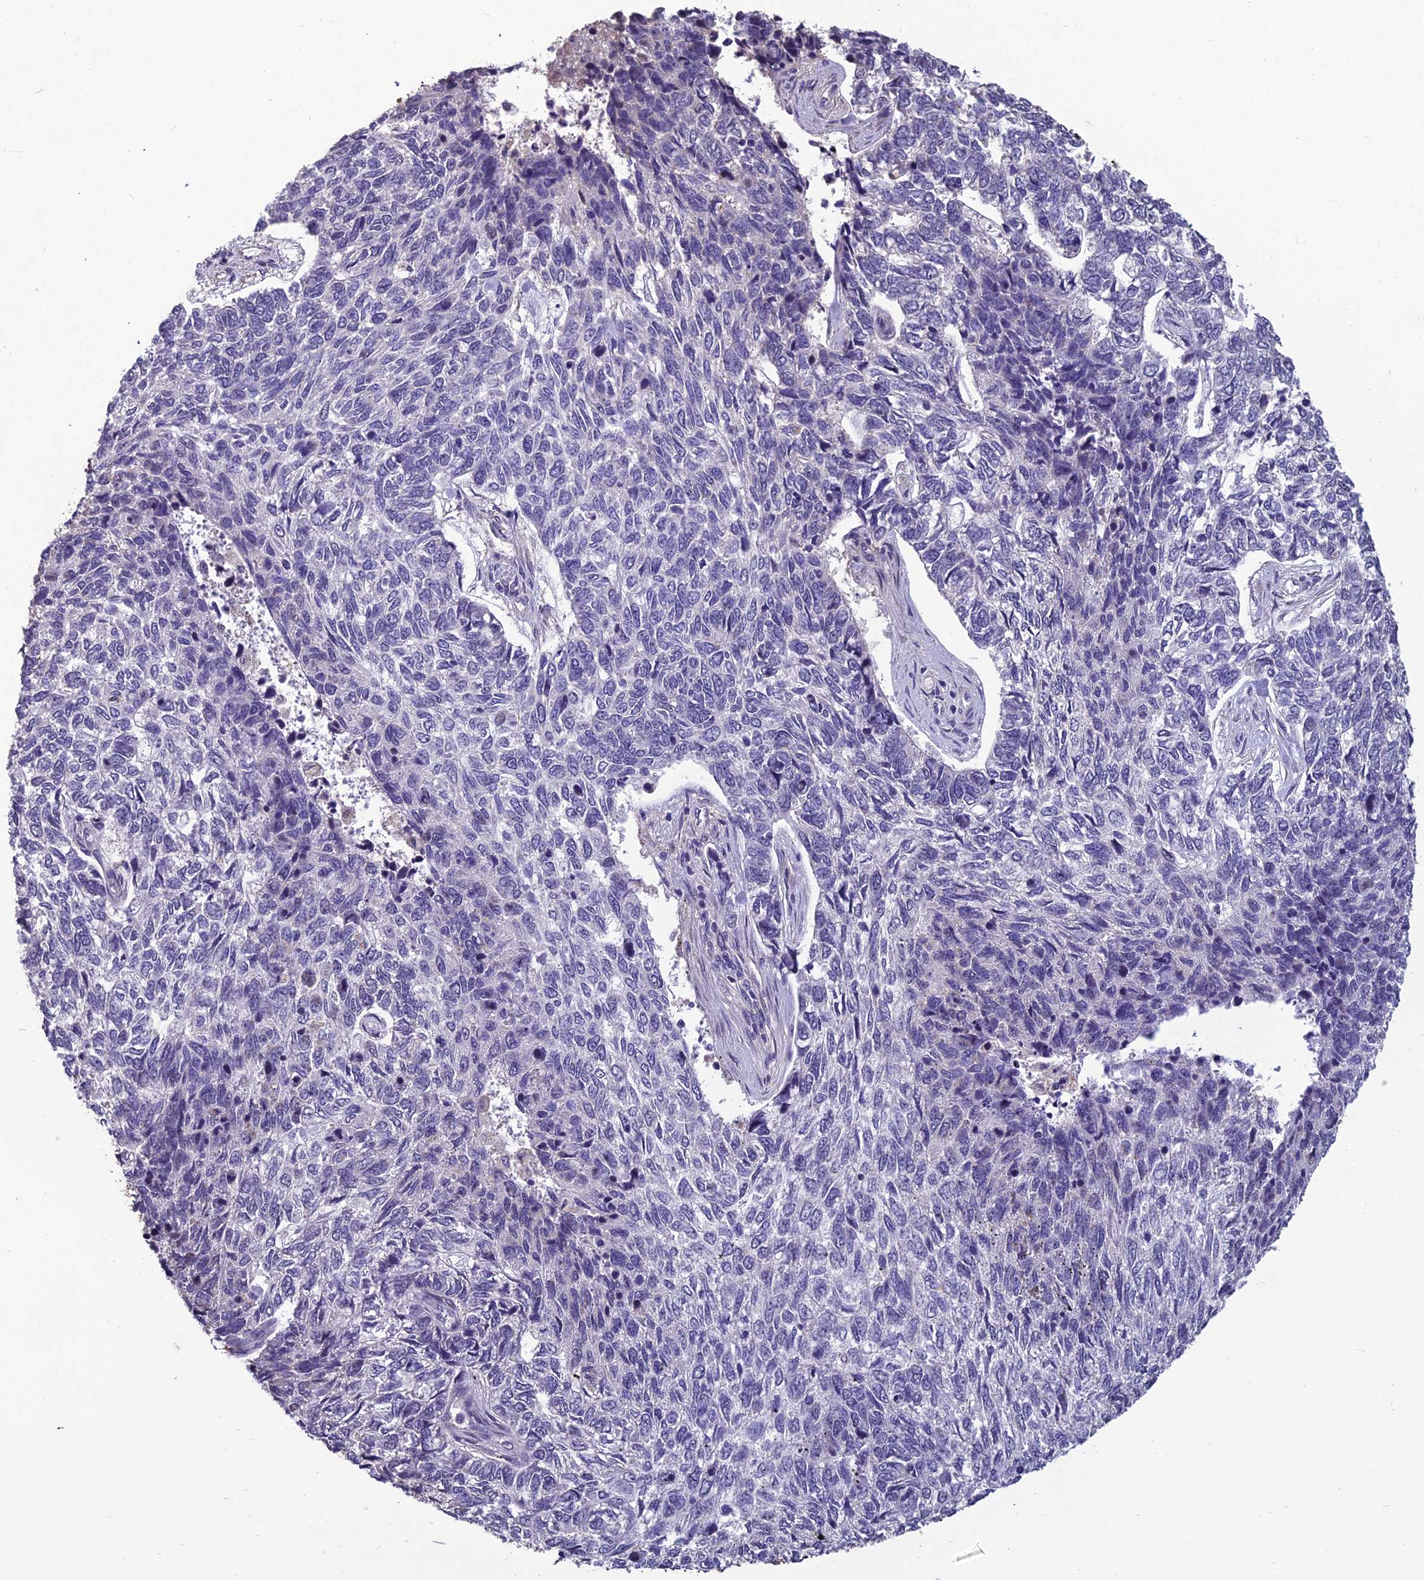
{"staining": {"intensity": "negative", "quantity": "none", "location": "none"}, "tissue": "skin cancer", "cell_type": "Tumor cells", "image_type": "cancer", "snomed": [{"axis": "morphology", "description": "Basal cell carcinoma"}, {"axis": "topography", "description": "Skin"}], "caption": "The image reveals no staining of tumor cells in skin basal cell carcinoma.", "gene": "GRWD1", "patient": {"sex": "female", "age": 65}}